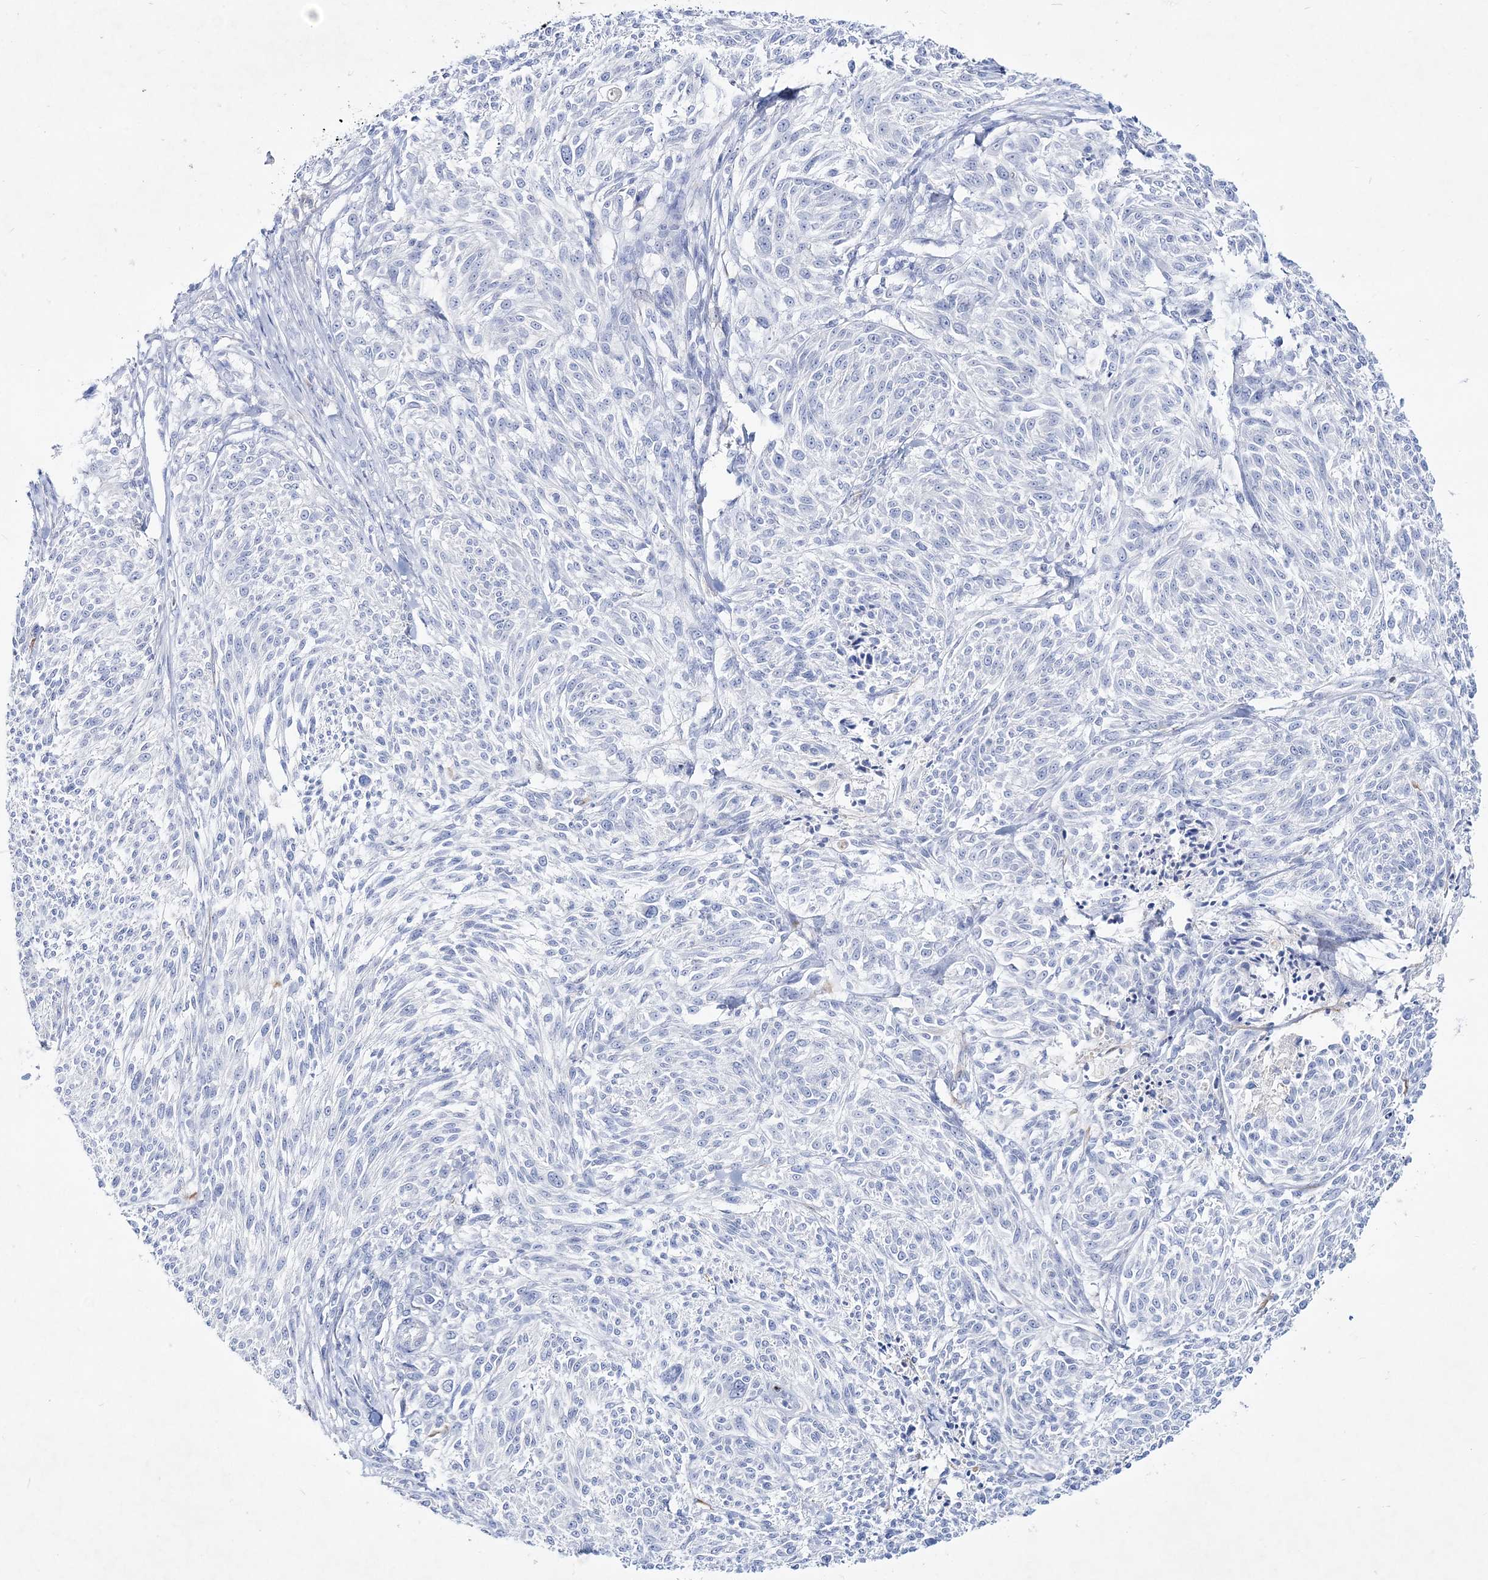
{"staining": {"intensity": "negative", "quantity": "none", "location": "none"}, "tissue": "melanoma", "cell_type": "Tumor cells", "image_type": "cancer", "snomed": [{"axis": "morphology", "description": "Malignant melanoma, NOS"}, {"axis": "topography", "description": "Skin of trunk"}], "caption": "The micrograph reveals no staining of tumor cells in malignant melanoma. The staining was performed using DAB (3,3'-diaminobenzidine) to visualize the protein expression in brown, while the nuclei were stained in blue with hematoxylin (Magnification: 20x).", "gene": "SPINK7", "patient": {"sex": "male", "age": 71}}